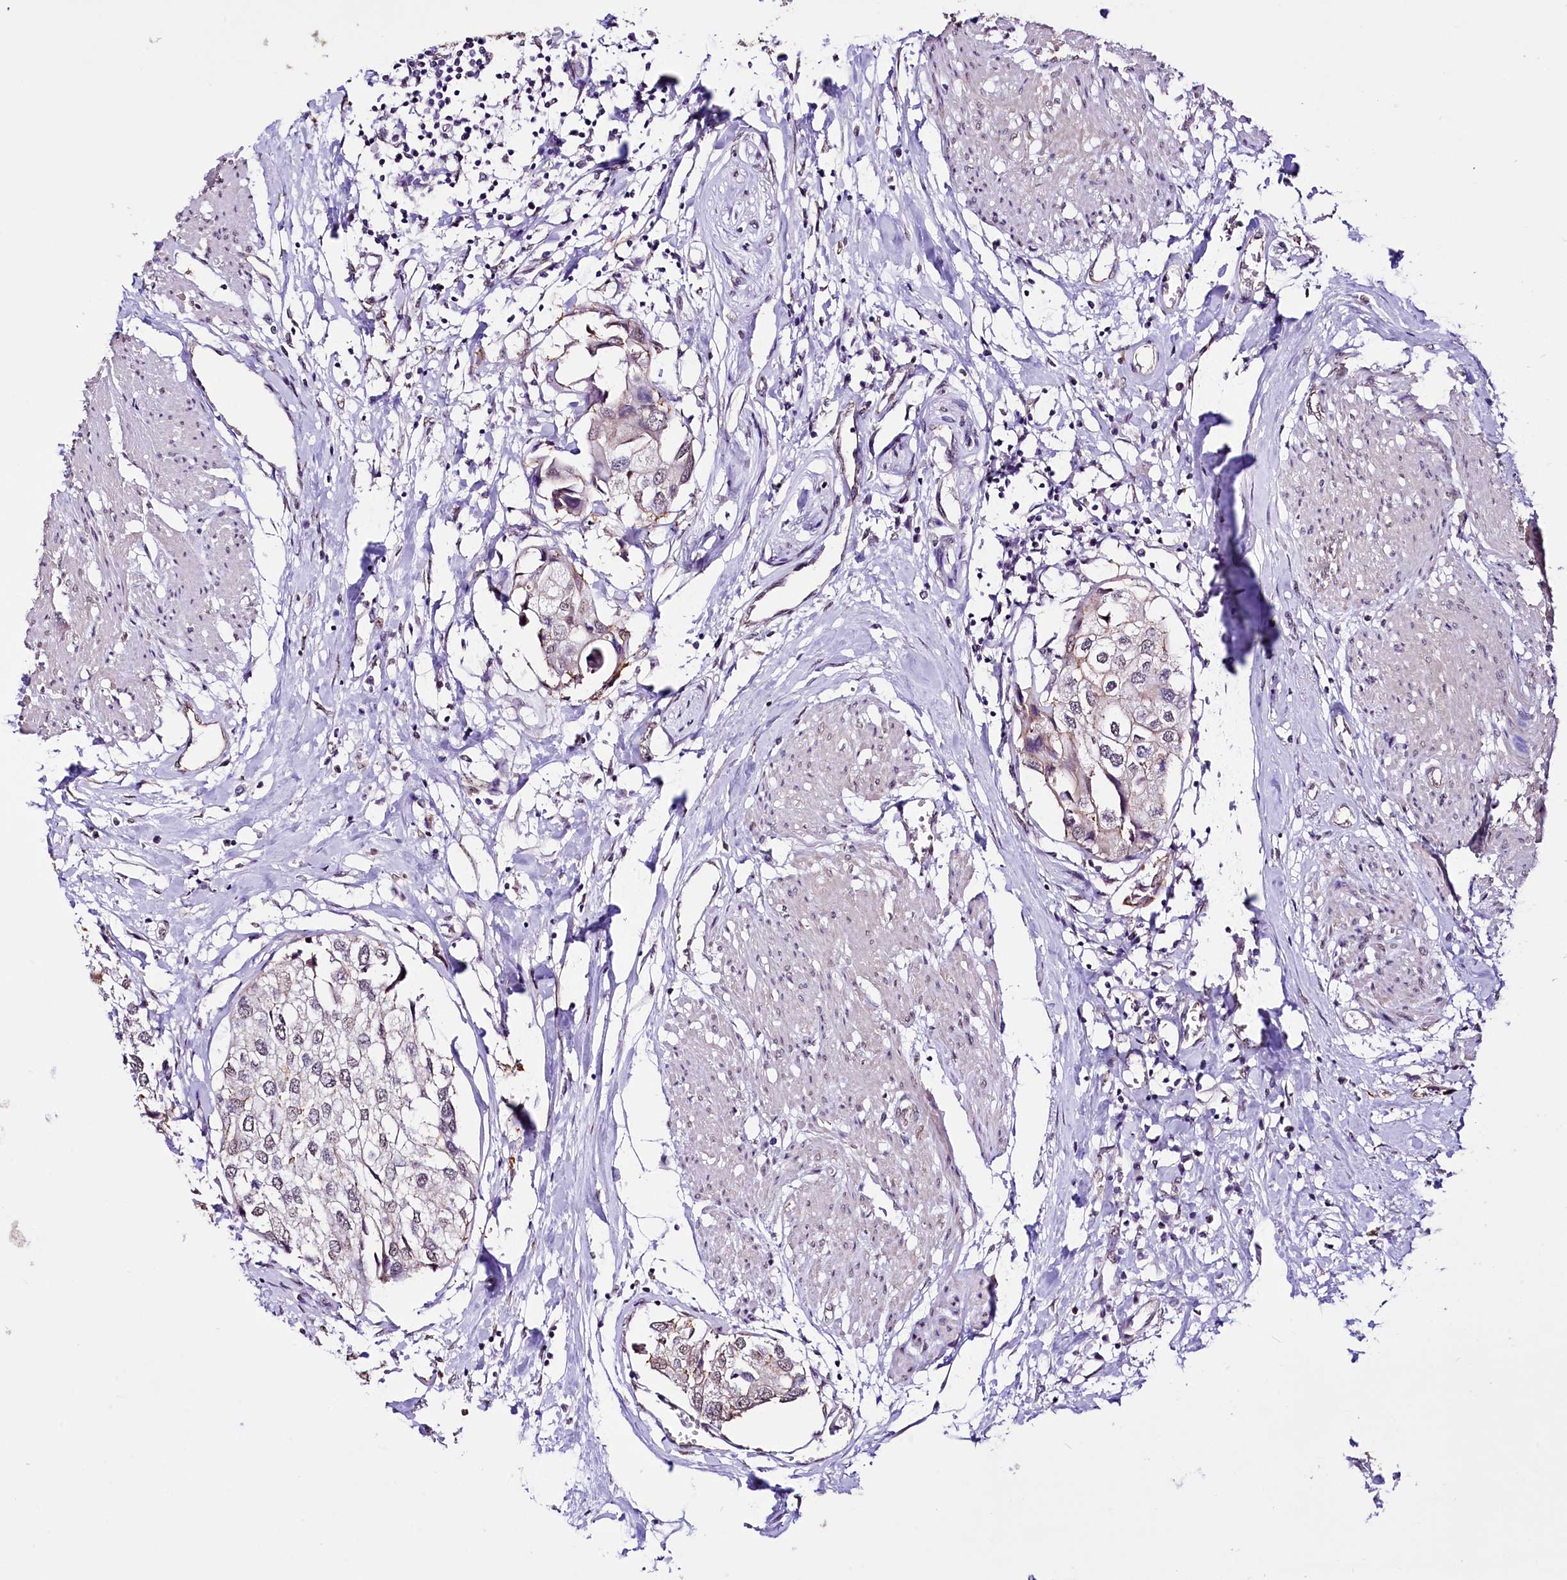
{"staining": {"intensity": "negative", "quantity": "none", "location": "none"}, "tissue": "urothelial cancer", "cell_type": "Tumor cells", "image_type": "cancer", "snomed": [{"axis": "morphology", "description": "Urothelial carcinoma, High grade"}, {"axis": "topography", "description": "Urinary bladder"}], "caption": "Immunohistochemistry photomicrograph of urothelial carcinoma (high-grade) stained for a protein (brown), which reveals no staining in tumor cells.", "gene": "ST7", "patient": {"sex": "male", "age": 64}}